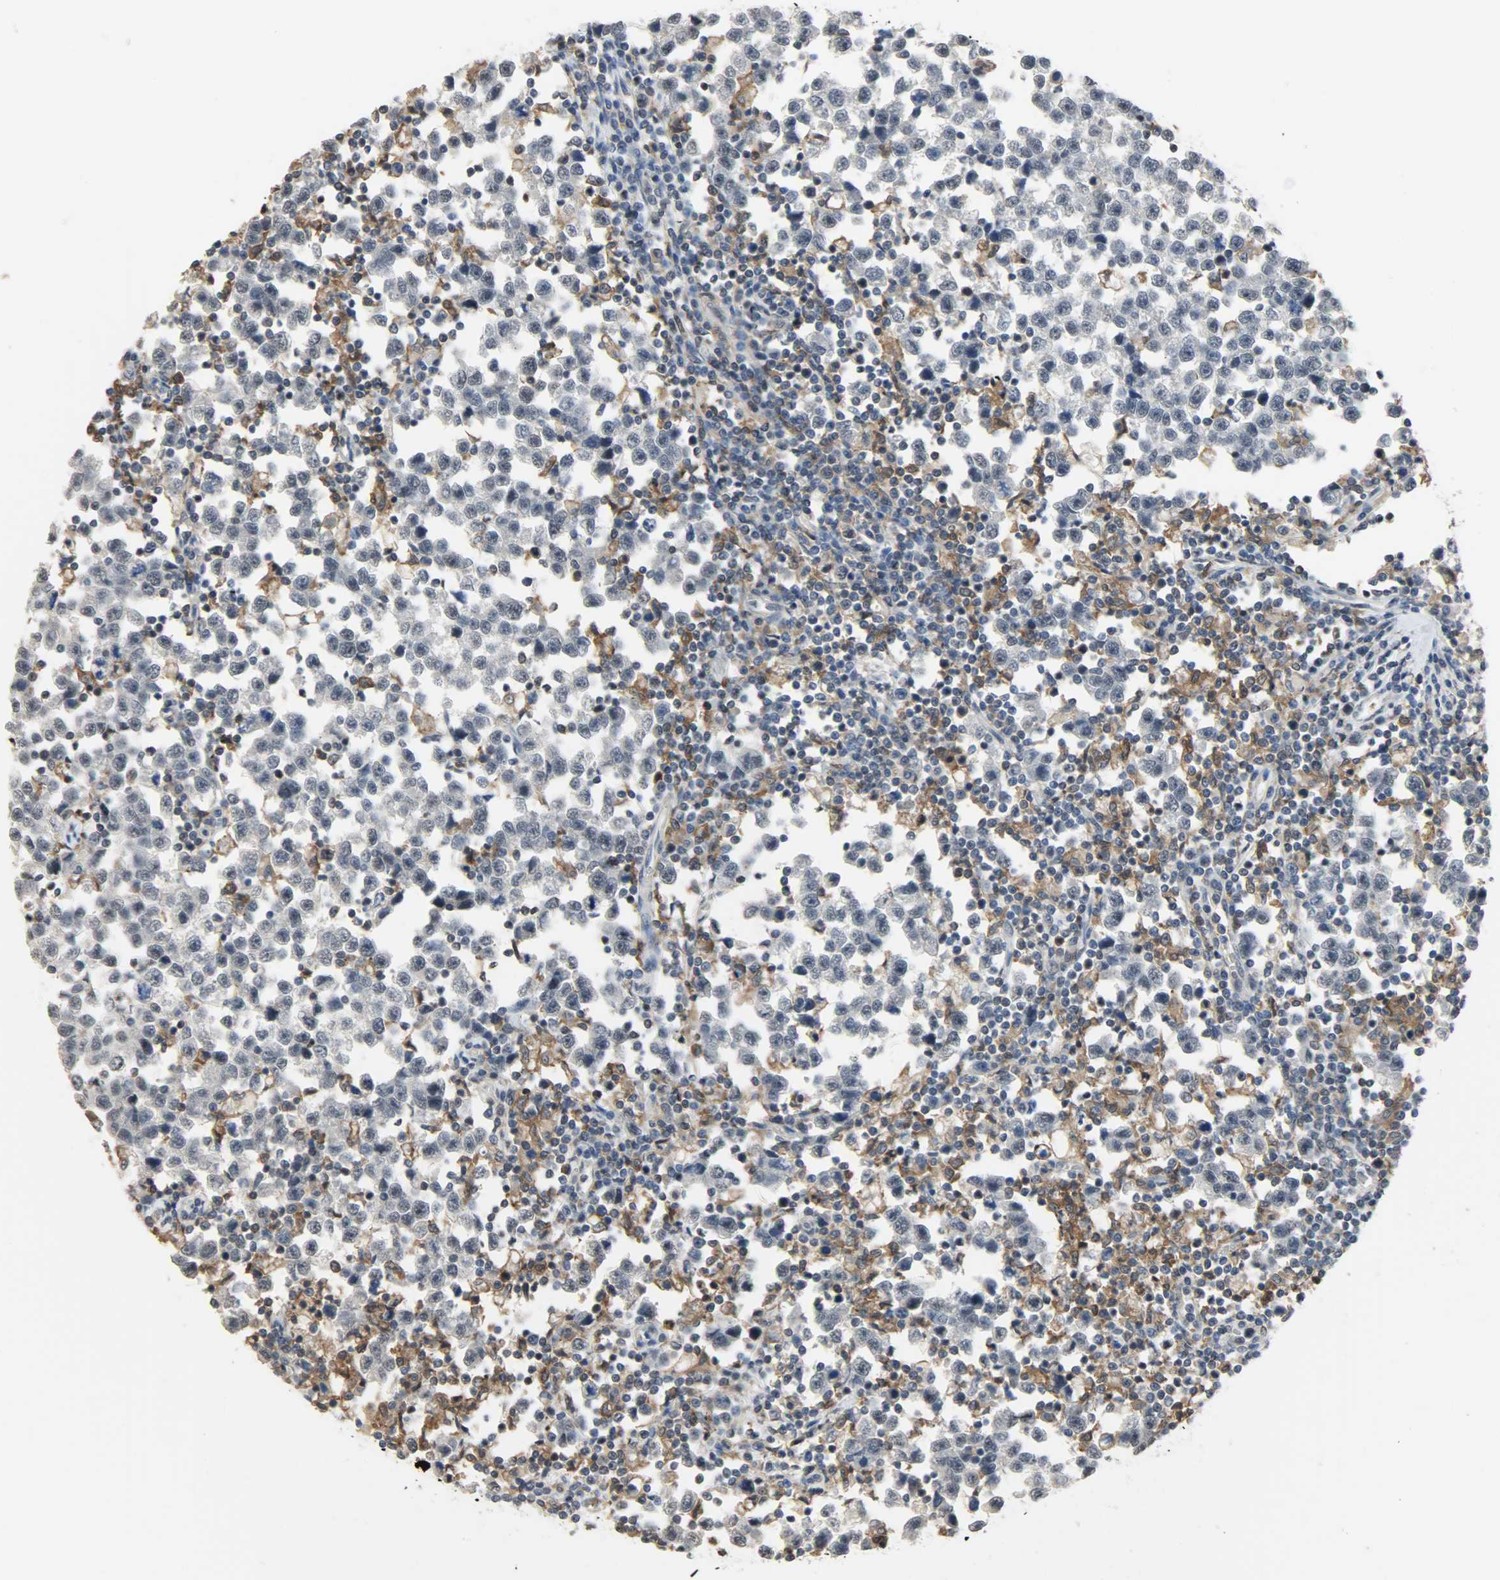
{"staining": {"intensity": "negative", "quantity": "none", "location": "none"}, "tissue": "testis cancer", "cell_type": "Tumor cells", "image_type": "cancer", "snomed": [{"axis": "morphology", "description": "Seminoma, NOS"}, {"axis": "topography", "description": "Testis"}], "caption": "Testis cancer was stained to show a protein in brown. There is no significant expression in tumor cells.", "gene": "SKAP2", "patient": {"sex": "male", "age": 43}}